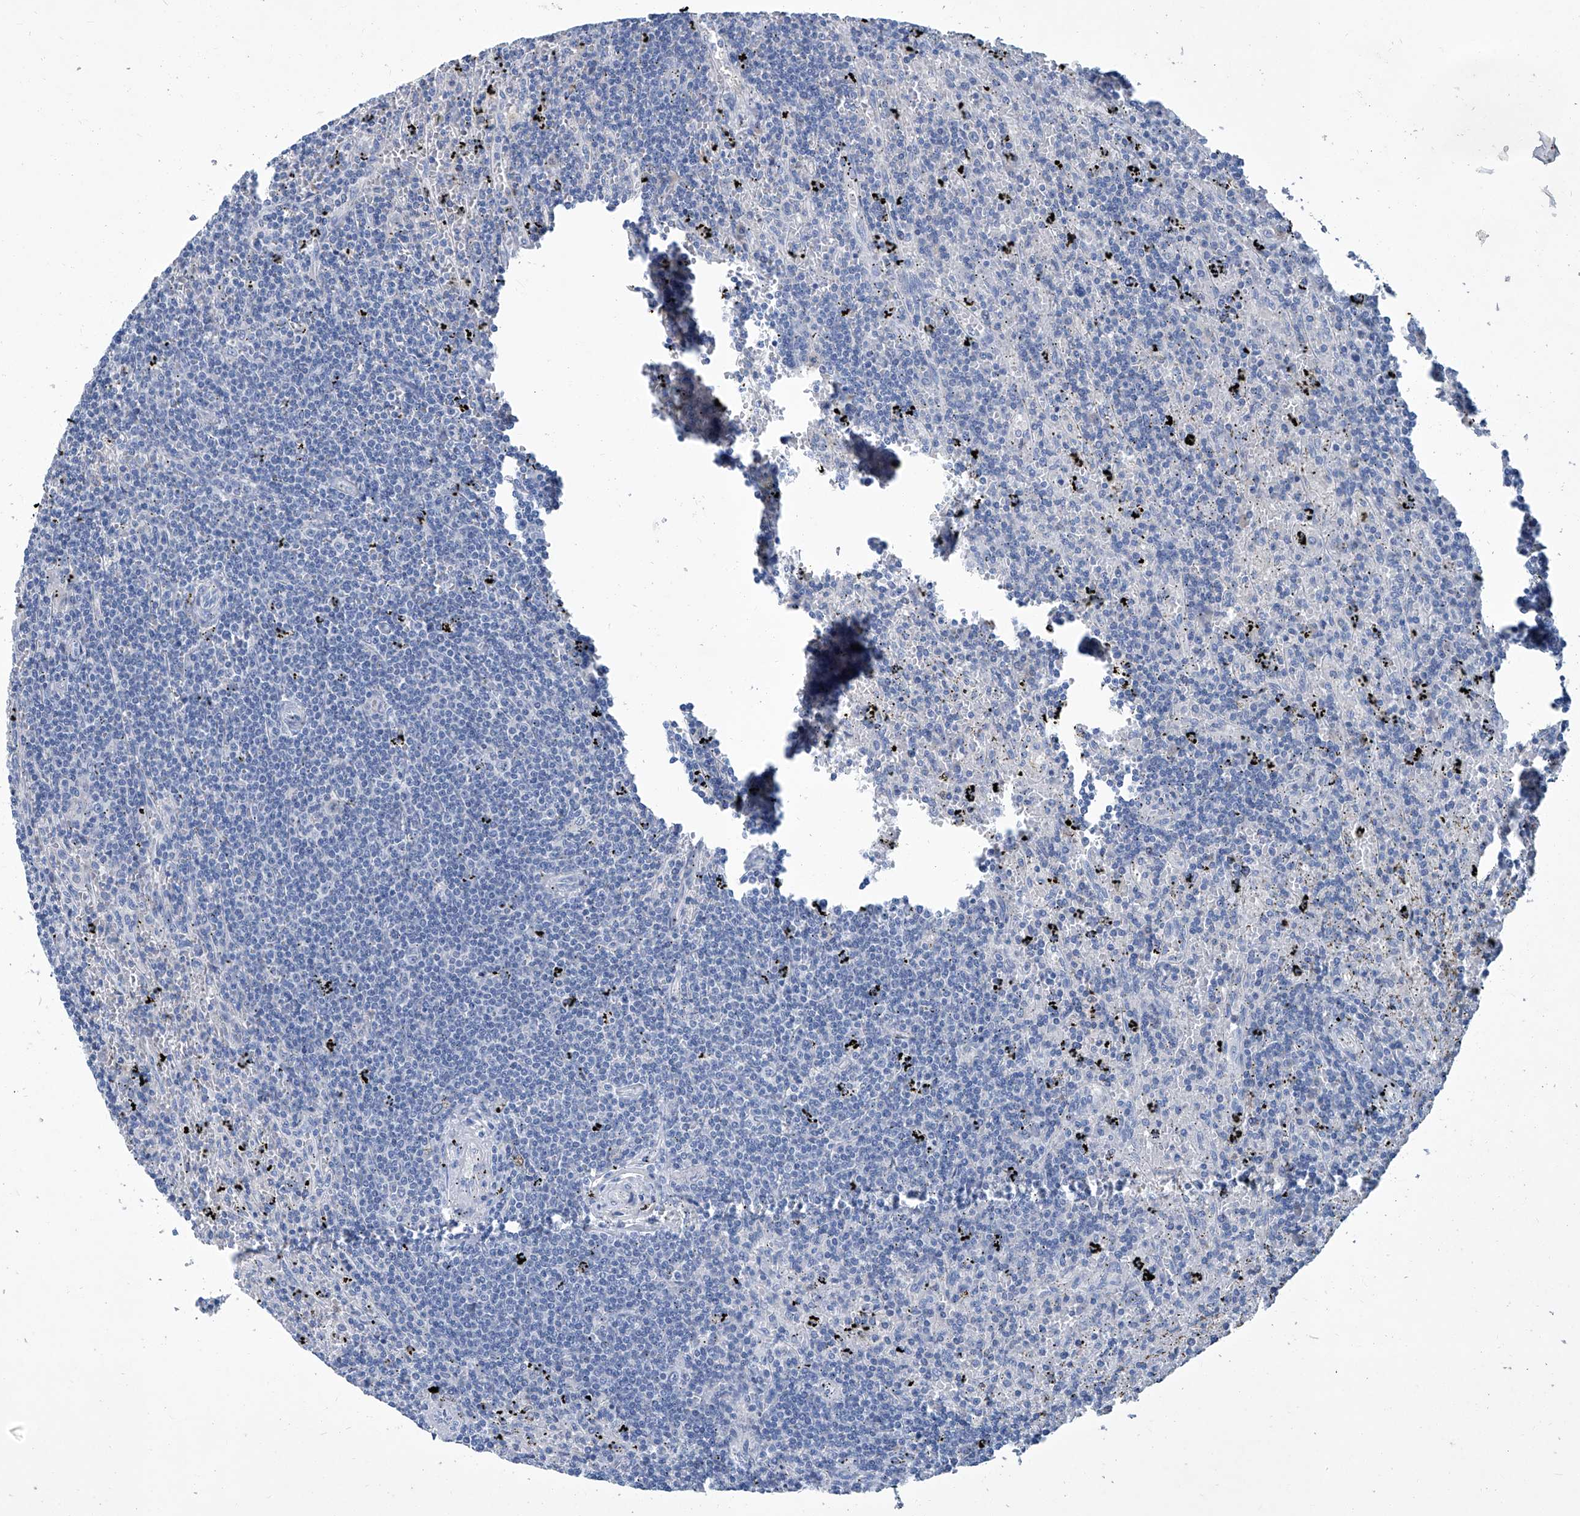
{"staining": {"intensity": "negative", "quantity": "none", "location": "none"}, "tissue": "lymphoma", "cell_type": "Tumor cells", "image_type": "cancer", "snomed": [{"axis": "morphology", "description": "Malignant lymphoma, non-Hodgkin's type, Low grade"}, {"axis": "topography", "description": "Spleen"}], "caption": "An immunohistochemistry micrograph of malignant lymphoma, non-Hodgkin's type (low-grade) is shown. There is no staining in tumor cells of malignant lymphoma, non-Hodgkin's type (low-grade). The staining is performed using DAB (3,3'-diaminobenzidine) brown chromogen with nuclei counter-stained in using hematoxylin.", "gene": "MTARC1", "patient": {"sex": "male", "age": 76}}